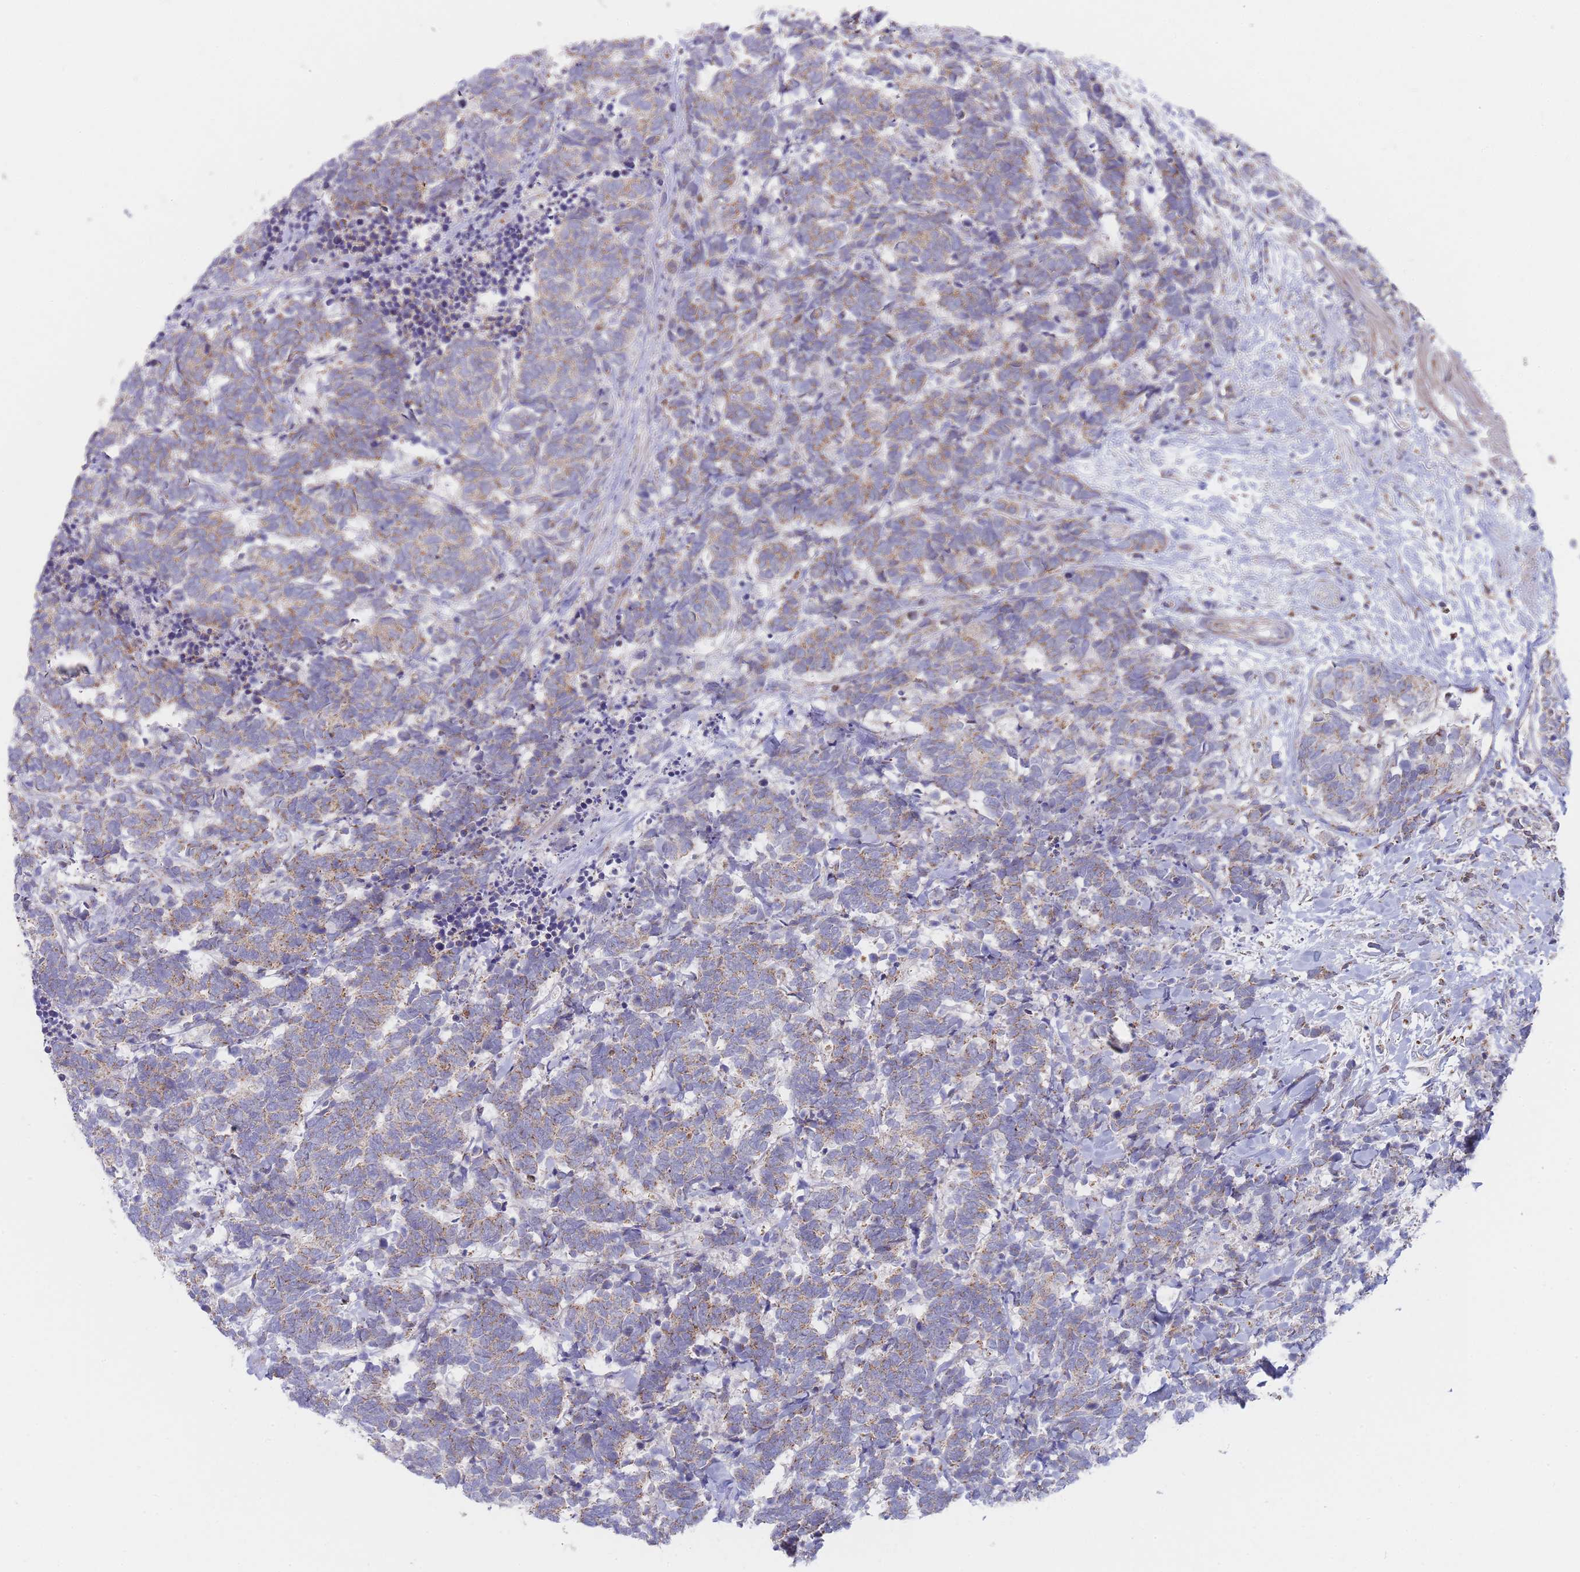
{"staining": {"intensity": "moderate", "quantity": "25%-75%", "location": "cytoplasmic/membranous"}, "tissue": "carcinoid", "cell_type": "Tumor cells", "image_type": "cancer", "snomed": [{"axis": "morphology", "description": "Carcinoma, NOS"}, {"axis": "morphology", "description": "Carcinoid, malignant, NOS"}, {"axis": "topography", "description": "Prostate"}], "caption": "A brown stain highlights moderate cytoplasmic/membranous expression of a protein in carcinoma tumor cells.", "gene": "IKZF4", "patient": {"sex": "male", "age": 57}}